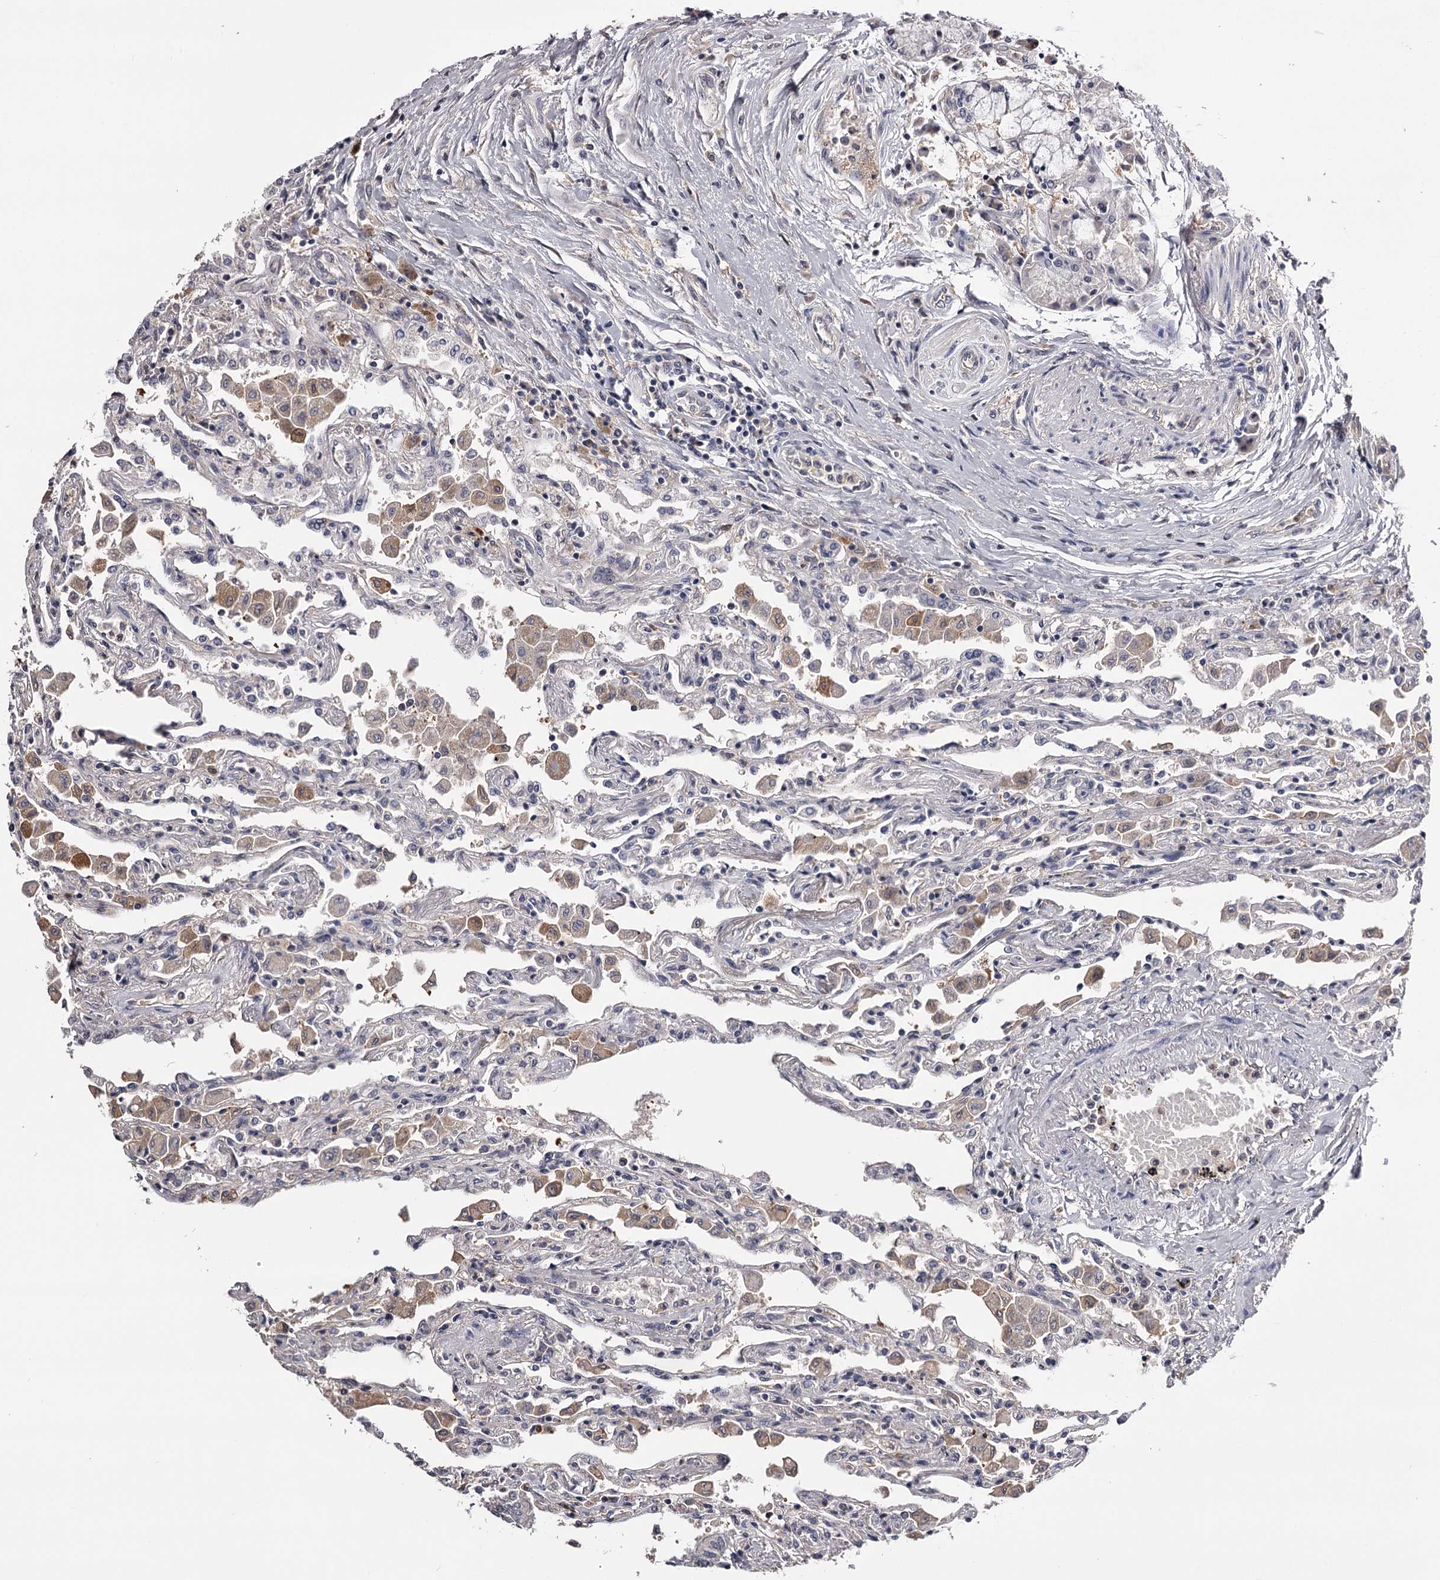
{"staining": {"intensity": "negative", "quantity": "none", "location": "none"}, "tissue": "lung", "cell_type": "Alveolar cells", "image_type": "normal", "snomed": [{"axis": "morphology", "description": "Normal tissue, NOS"}, {"axis": "topography", "description": "Bronchus"}, {"axis": "topography", "description": "Lung"}], "caption": "The immunohistochemistry (IHC) micrograph has no significant expression in alveolar cells of lung. (DAB IHC visualized using brightfield microscopy, high magnification).", "gene": "GSTO1", "patient": {"sex": "female", "age": 49}}